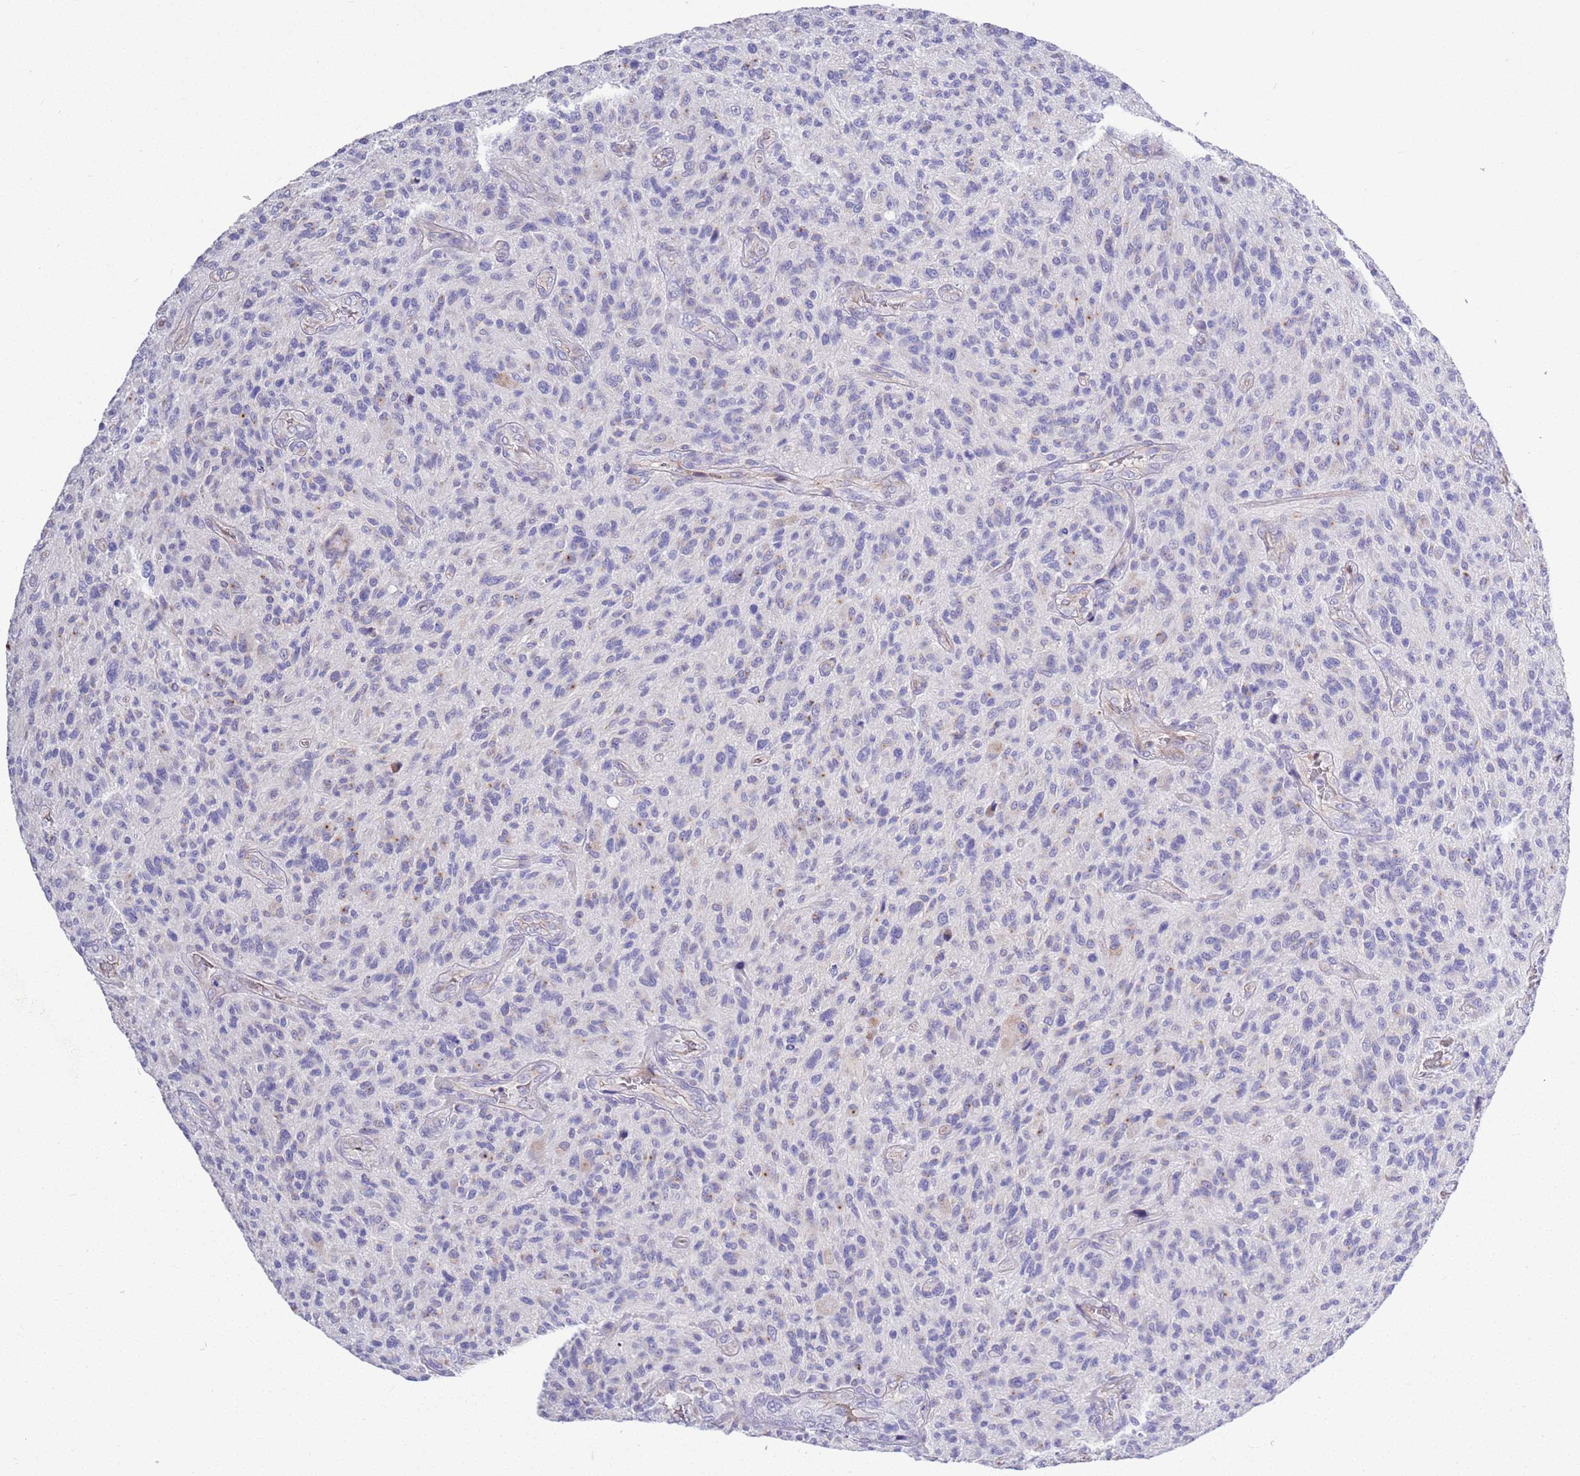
{"staining": {"intensity": "negative", "quantity": "none", "location": "none"}, "tissue": "glioma", "cell_type": "Tumor cells", "image_type": "cancer", "snomed": [{"axis": "morphology", "description": "Glioma, malignant, High grade"}, {"axis": "topography", "description": "Brain"}], "caption": "An immunohistochemistry micrograph of glioma is shown. There is no staining in tumor cells of glioma.", "gene": "BRMS1L", "patient": {"sex": "male", "age": 47}}